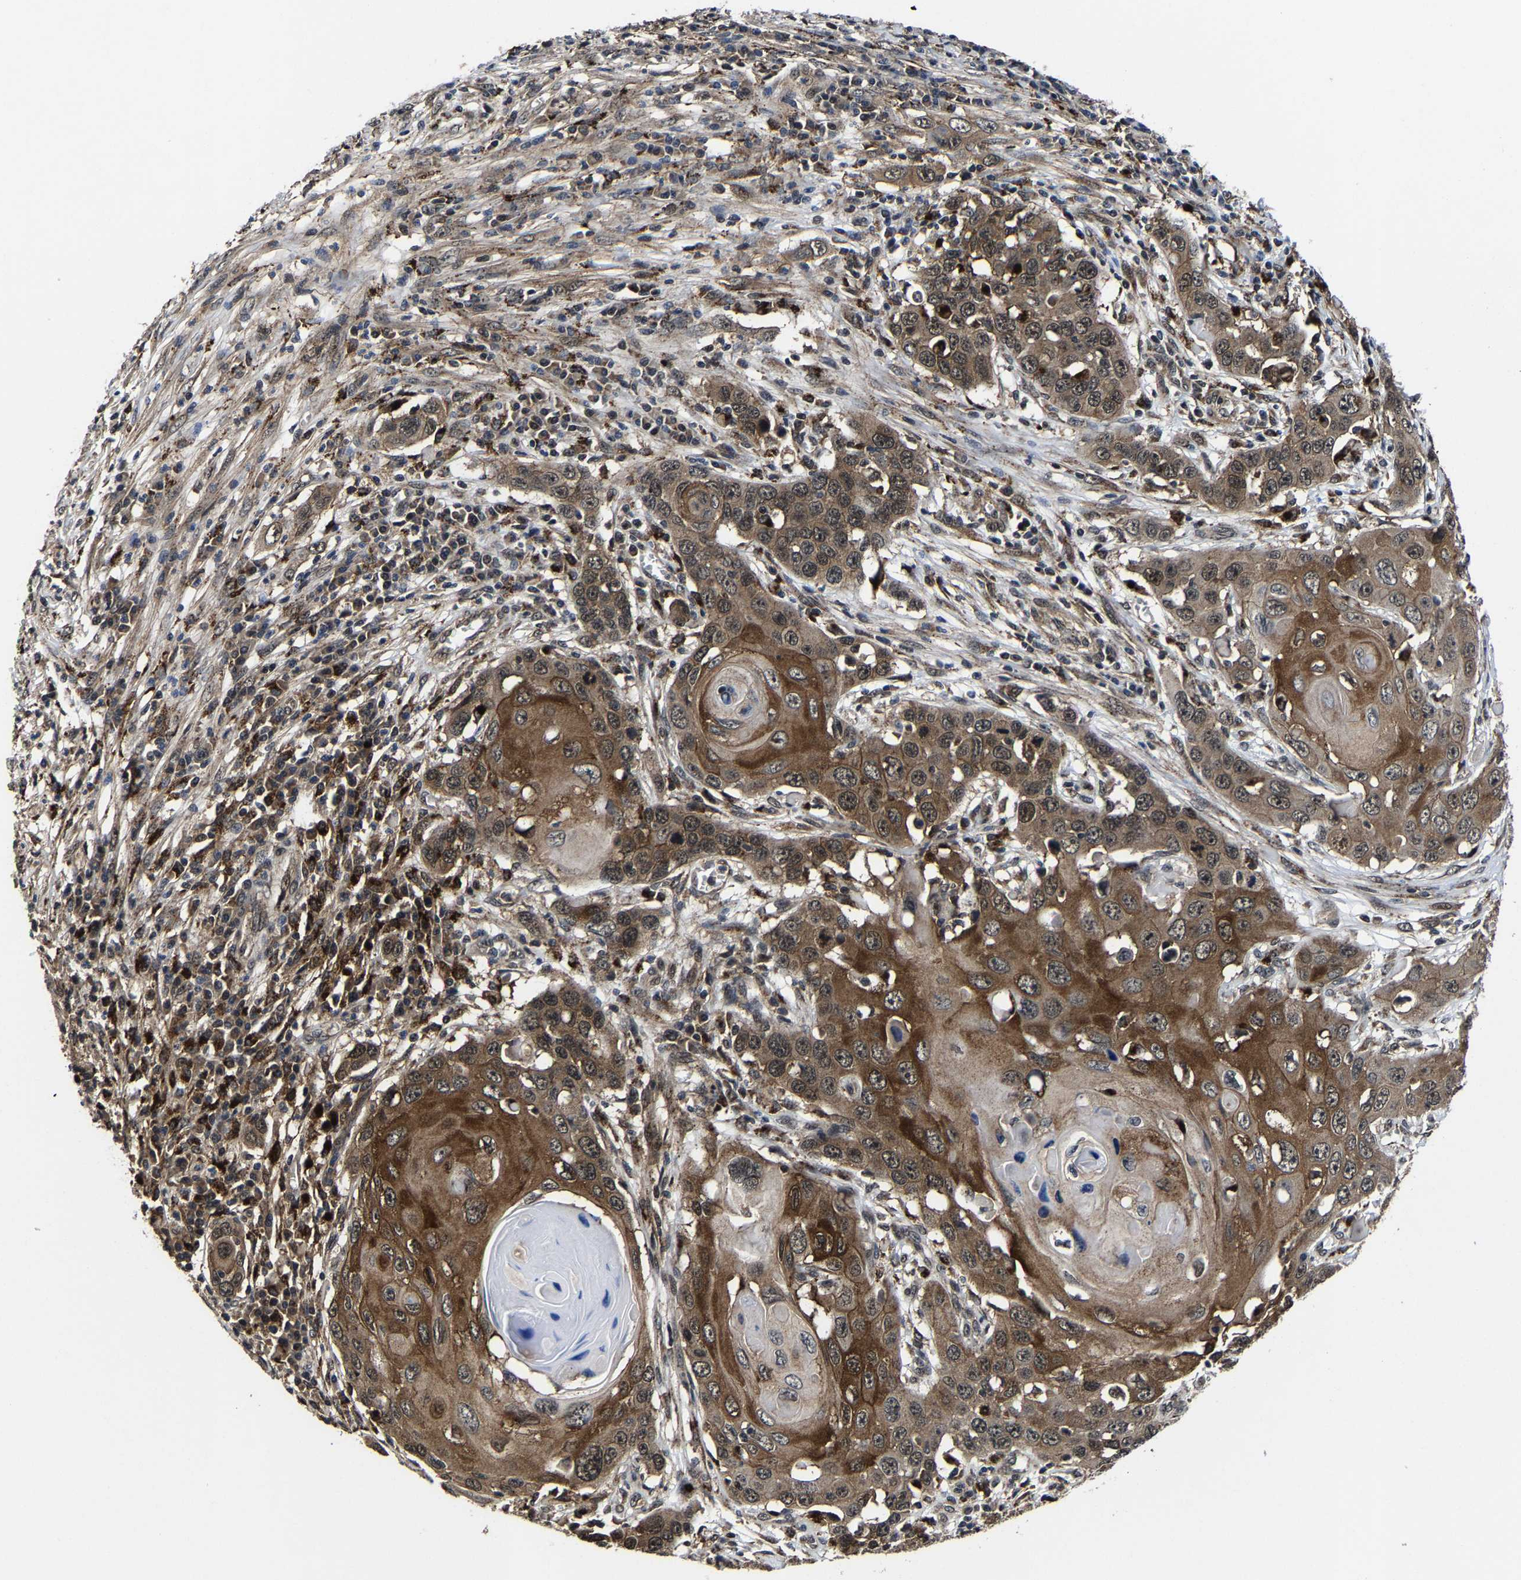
{"staining": {"intensity": "strong", "quantity": ">75%", "location": "cytoplasmic/membranous,nuclear"}, "tissue": "skin cancer", "cell_type": "Tumor cells", "image_type": "cancer", "snomed": [{"axis": "morphology", "description": "Squamous cell carcinoma, NOS"}, {"axis": "topography", "description": "Skin"}], "caption": "This histopathology image displays immunohistochemistry staining of skin cancer, with high strong cytoplasmic/membranous and nuclear staining in approximately >75% of tumor cells.", "gene": "ZCCHC7", "patient": {"sex": "male", "age": 55}}